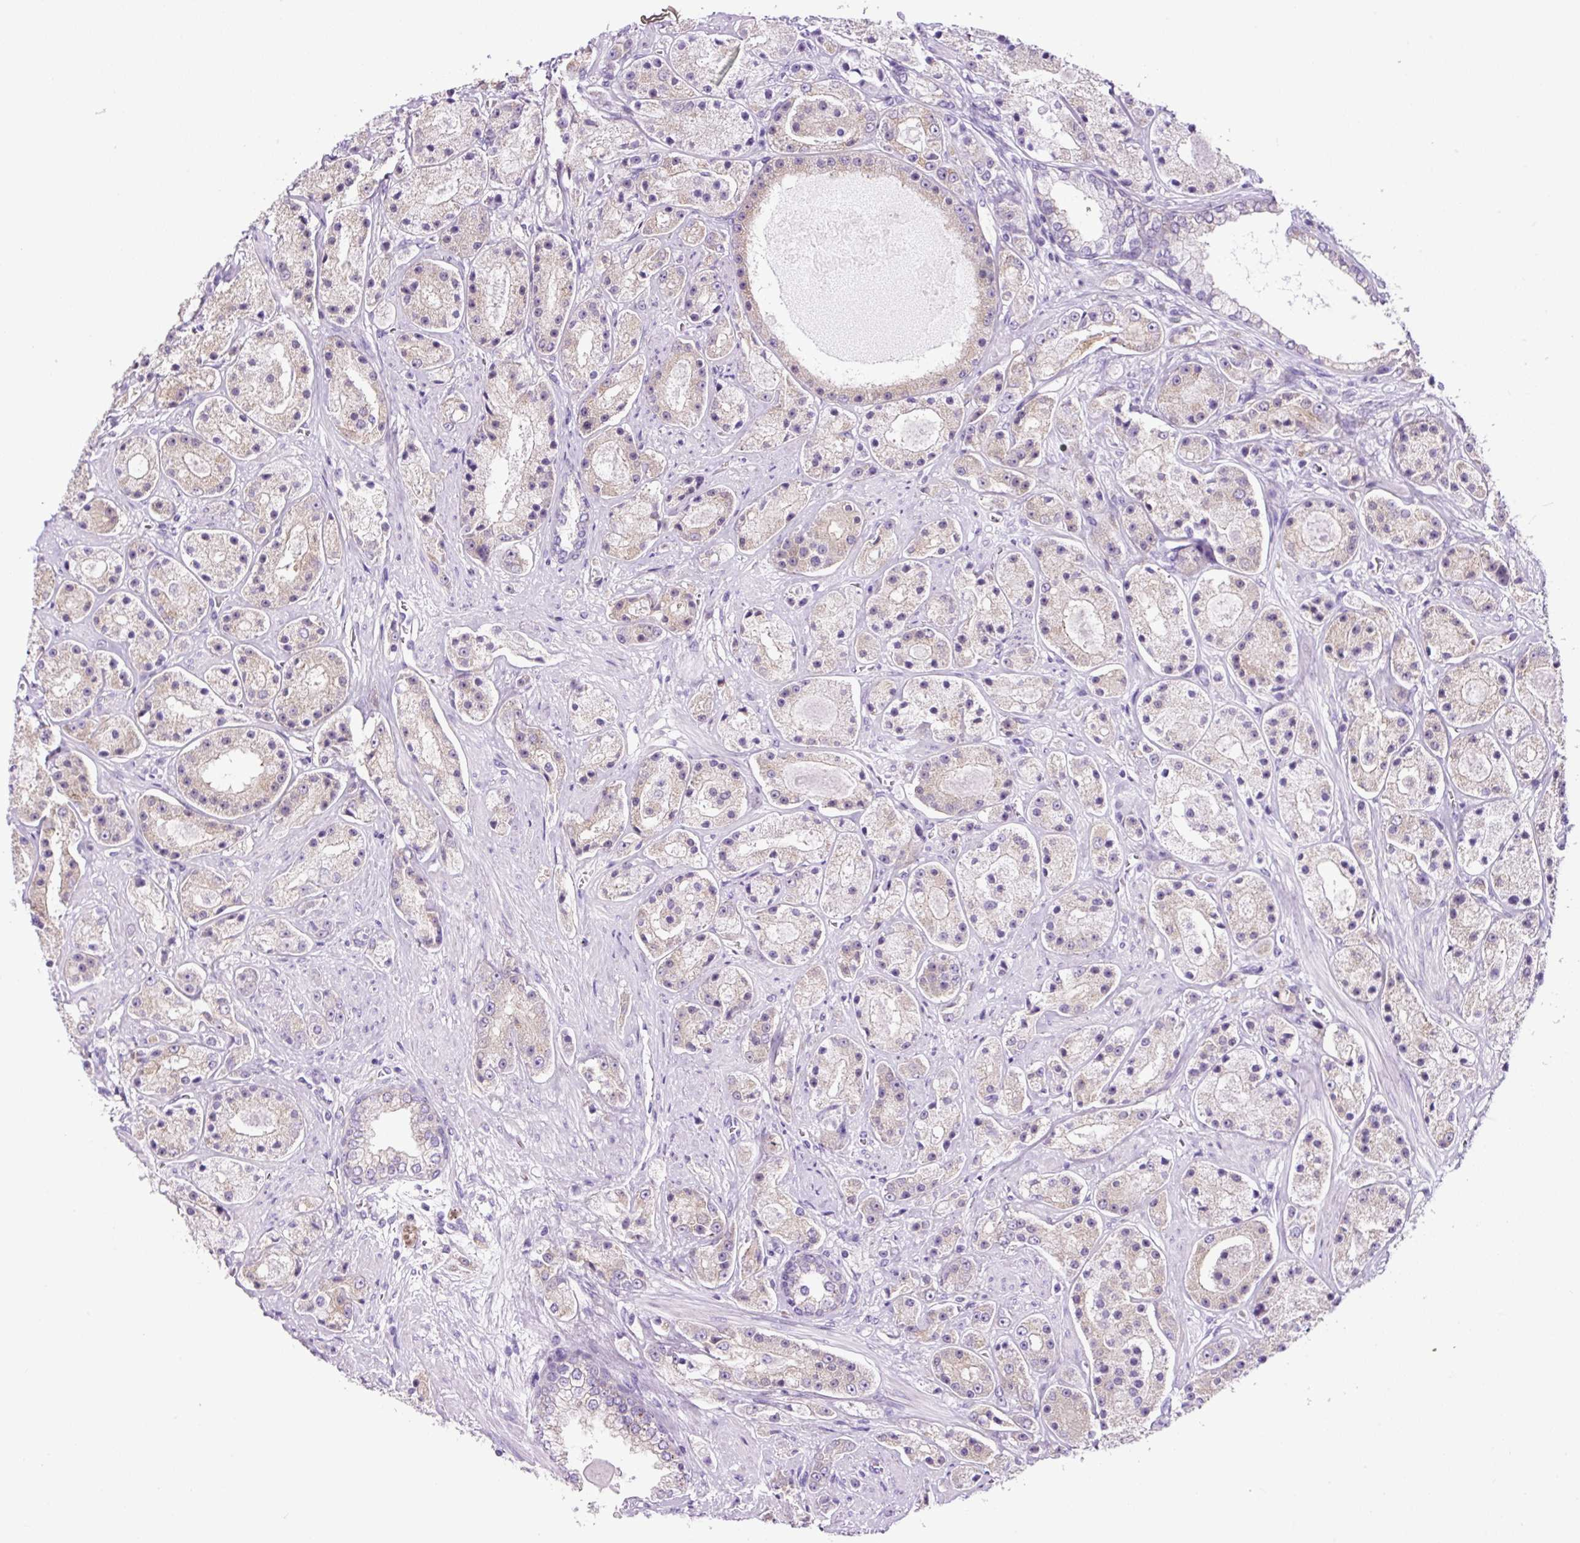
{"staining": {"intensity": "weak", "quantity": "25%-75%", "location": "cytoplasmic/membranous"}, "tissue": "prostate cancer", "cell_type": "Tumor cells", "image_type": "cancer", "snomed": [{"axis": "morphology", "description": "Adenocarcinoma, High grade"}, {"axis": "topography", "description": "Prostate"}], "caption": "Tumor cells demonstrate low levels of weak cytoplasmic/membranous positivity in approximately 25%-75% of cells in human prostate cancer (adenocarcinoma (high-grade)).", "gene": "GORASP1", "patient": {"sex": "male", "age": 67}}